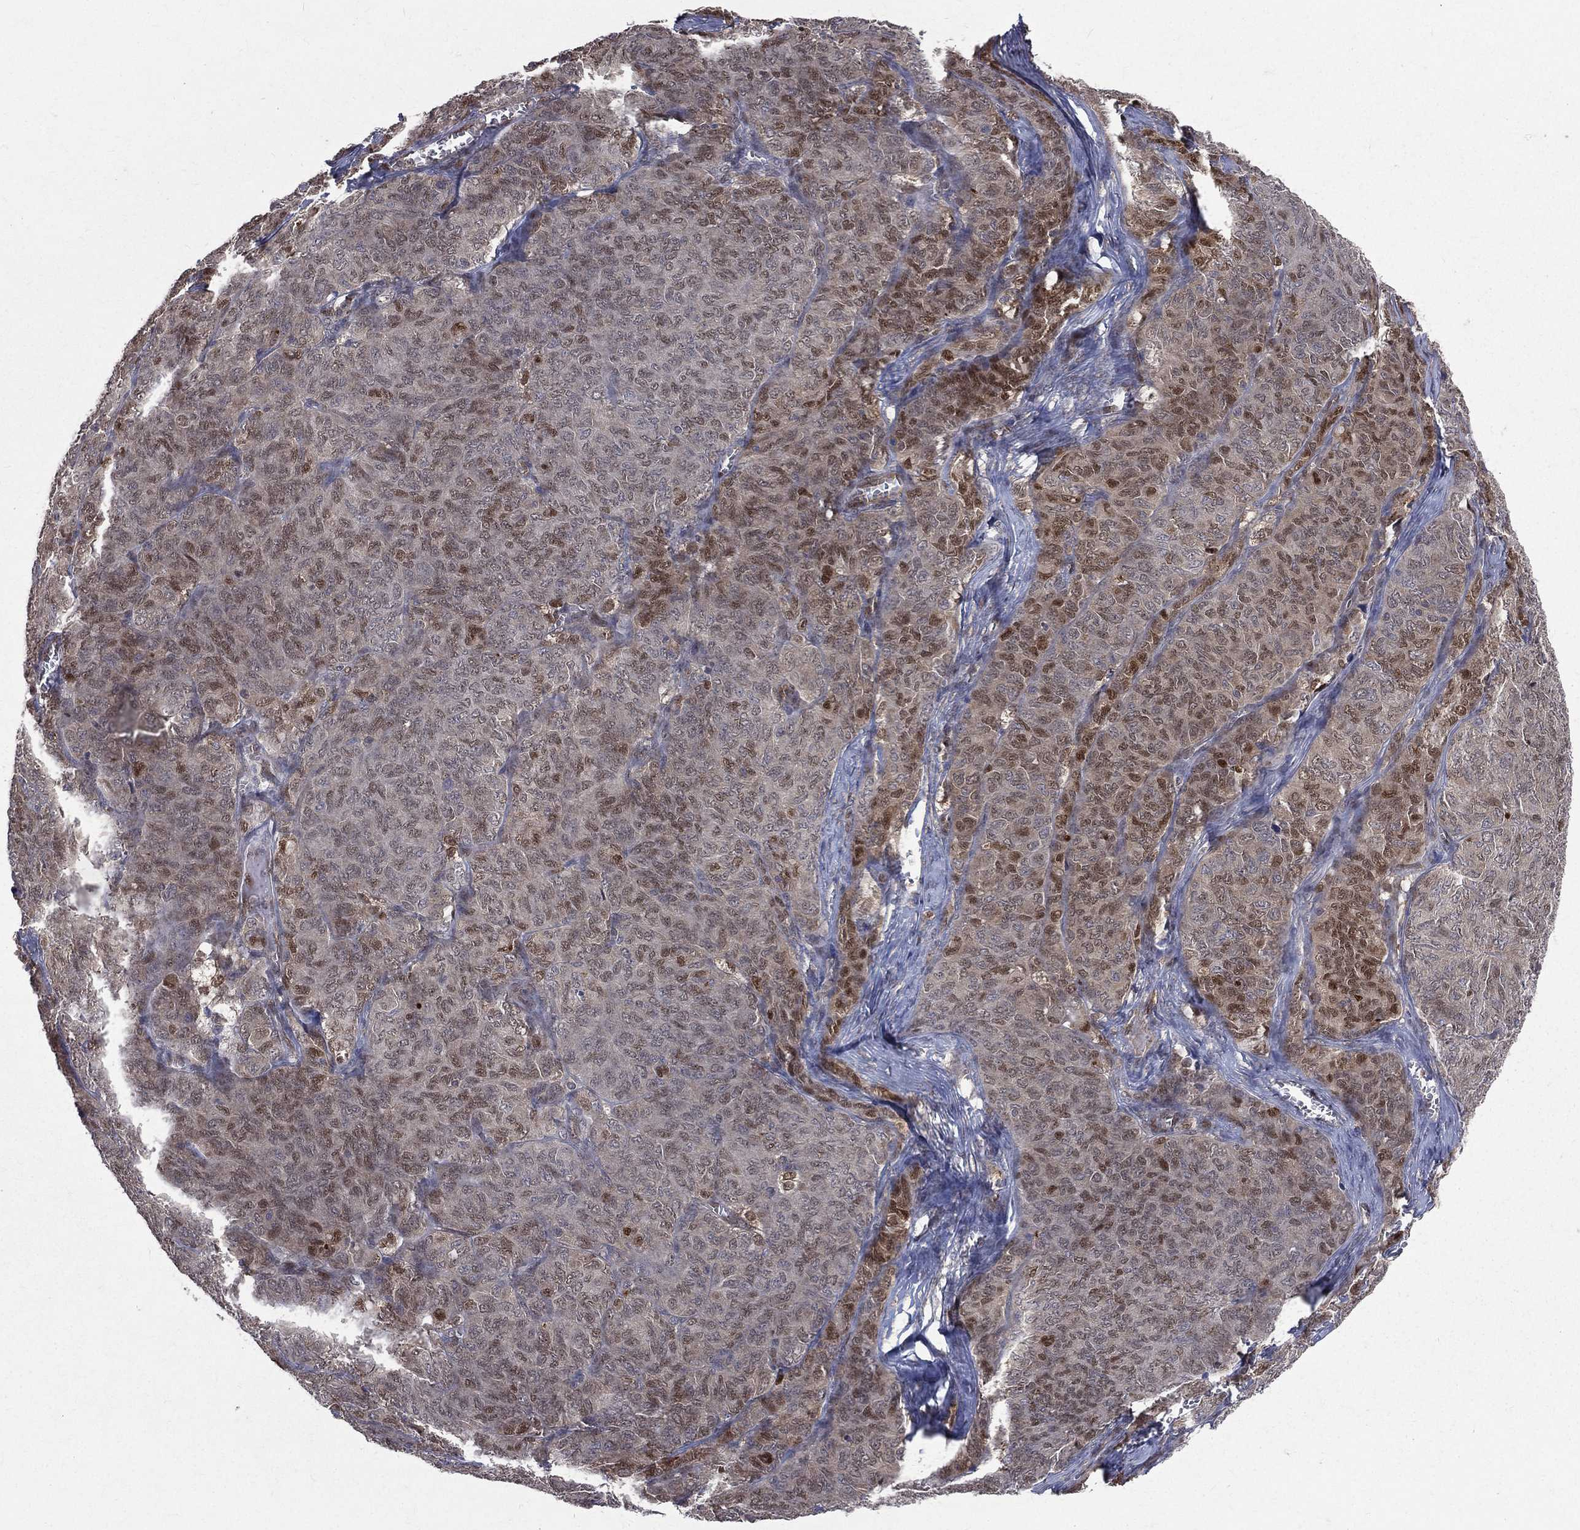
{"staining": {"intensity": "moderate", "quantity": "25%-75%", "location": "nuclear"}, "tissue": "ovarian cancer", "cell_type": "Tumor cells", "image_type": "cancer", "snomed": [{"axis": "morphology", "description": "Carcinoma, endometroid"}, {"axis": "topography", "description": "Ovary"}], "caption": "IHC (DAB (3,3'-diaminobenzidine)) staining of human ovarian endometroid carcinoma demonstrates moderate nuclear protein positivity in approximately 25%-75% of tumor cells.", "gene": "GMPR2", "patient": {"sex": "female", "age": 80}}